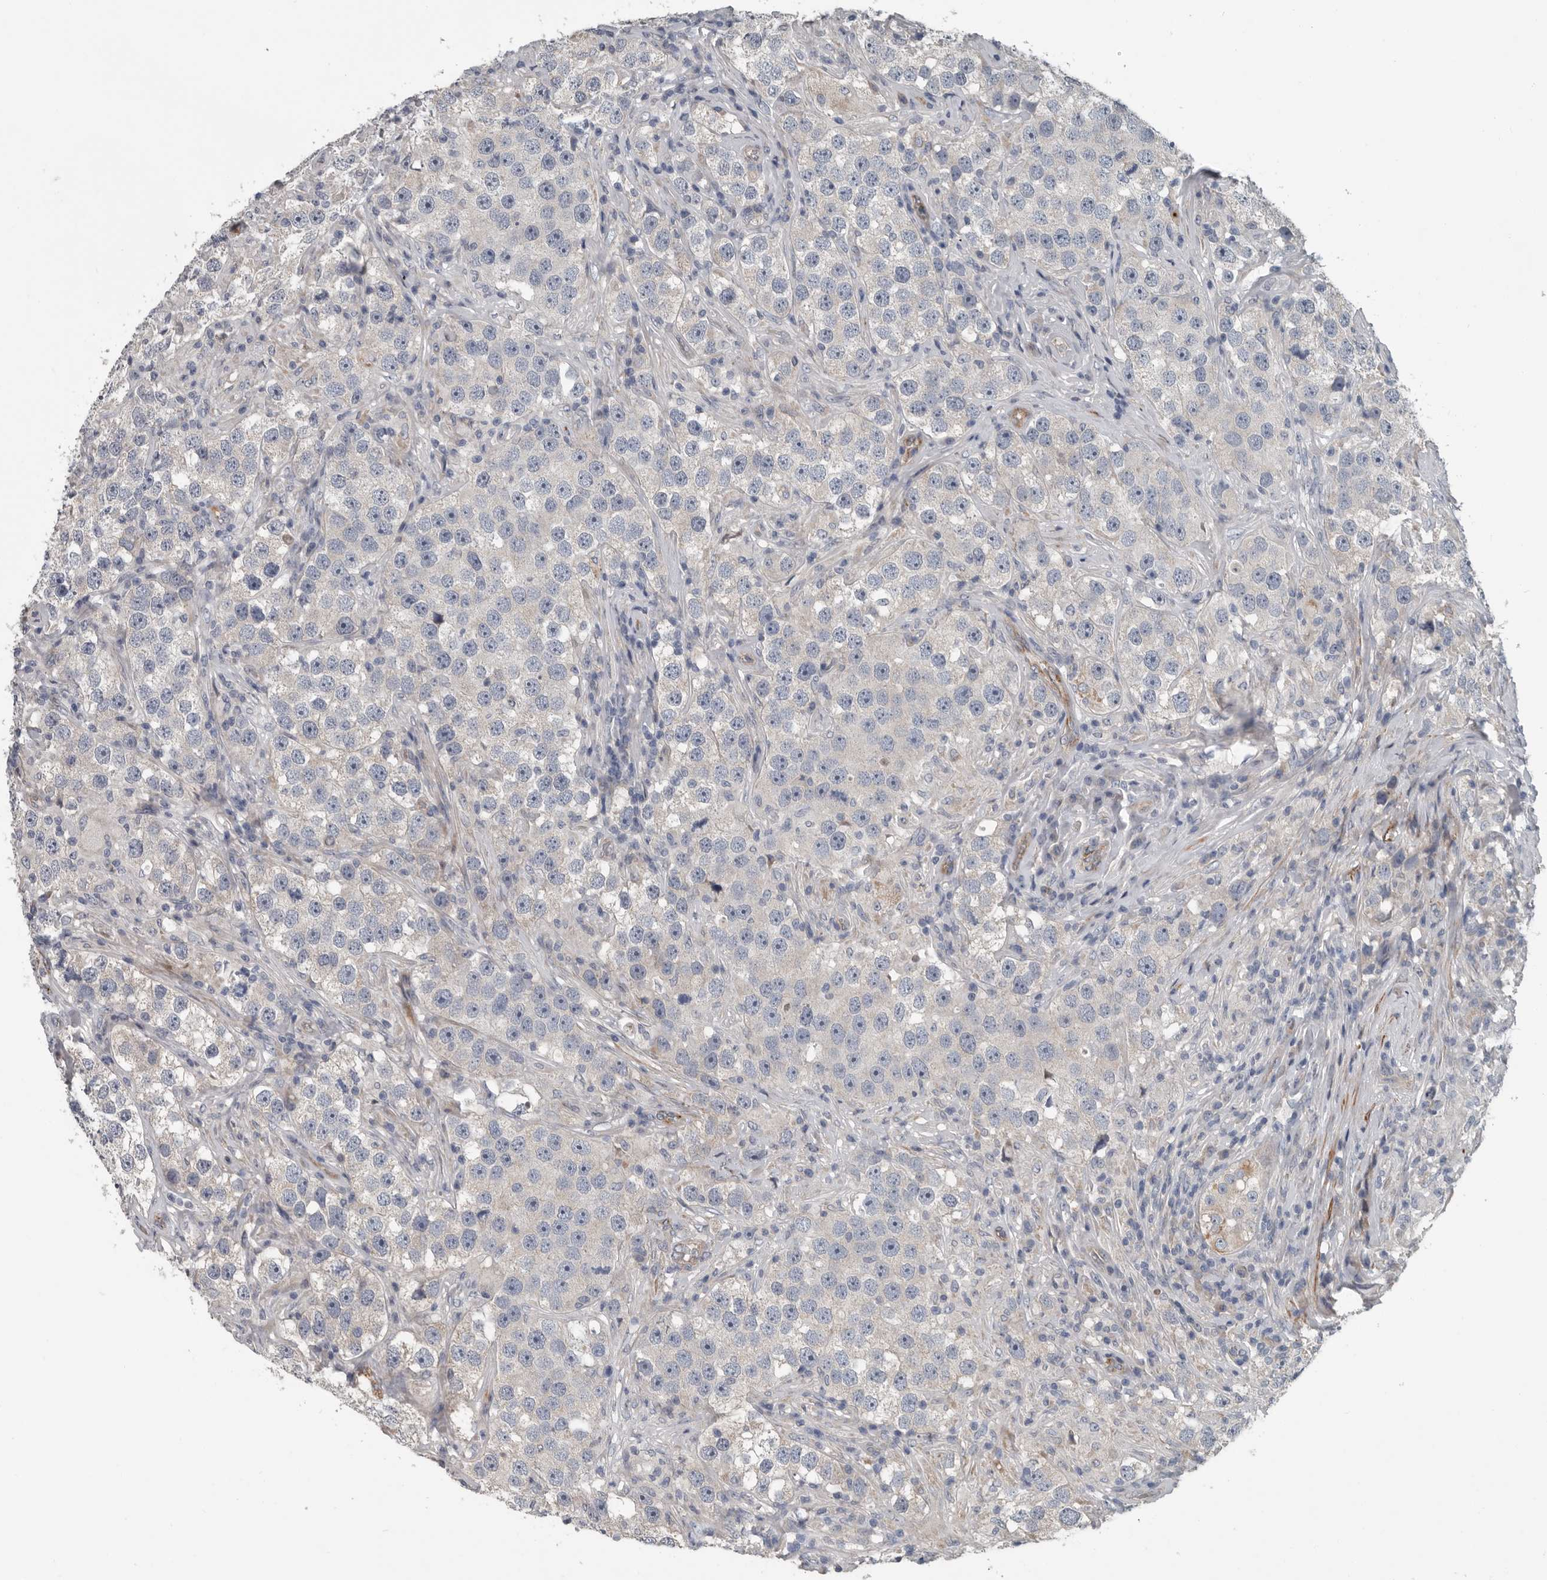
{"staining": {"intensity": "negative", "quantity": "none", "location": "none"}, "tissue": "testis cancer", "cell_type": "Tumor cells", "image_type": "cancer", "snomed": [{"axis": "morphology", "description": "Seminoma, NOS"}, {"axis": "topography", "description": "Testis"}], "caption": "Human testis seminoma stained for a protein using IHC demonstrates no positivity in tumor cells.", "gene": "DPY19L4", "patient": {"sex": "male", "age": 49}}